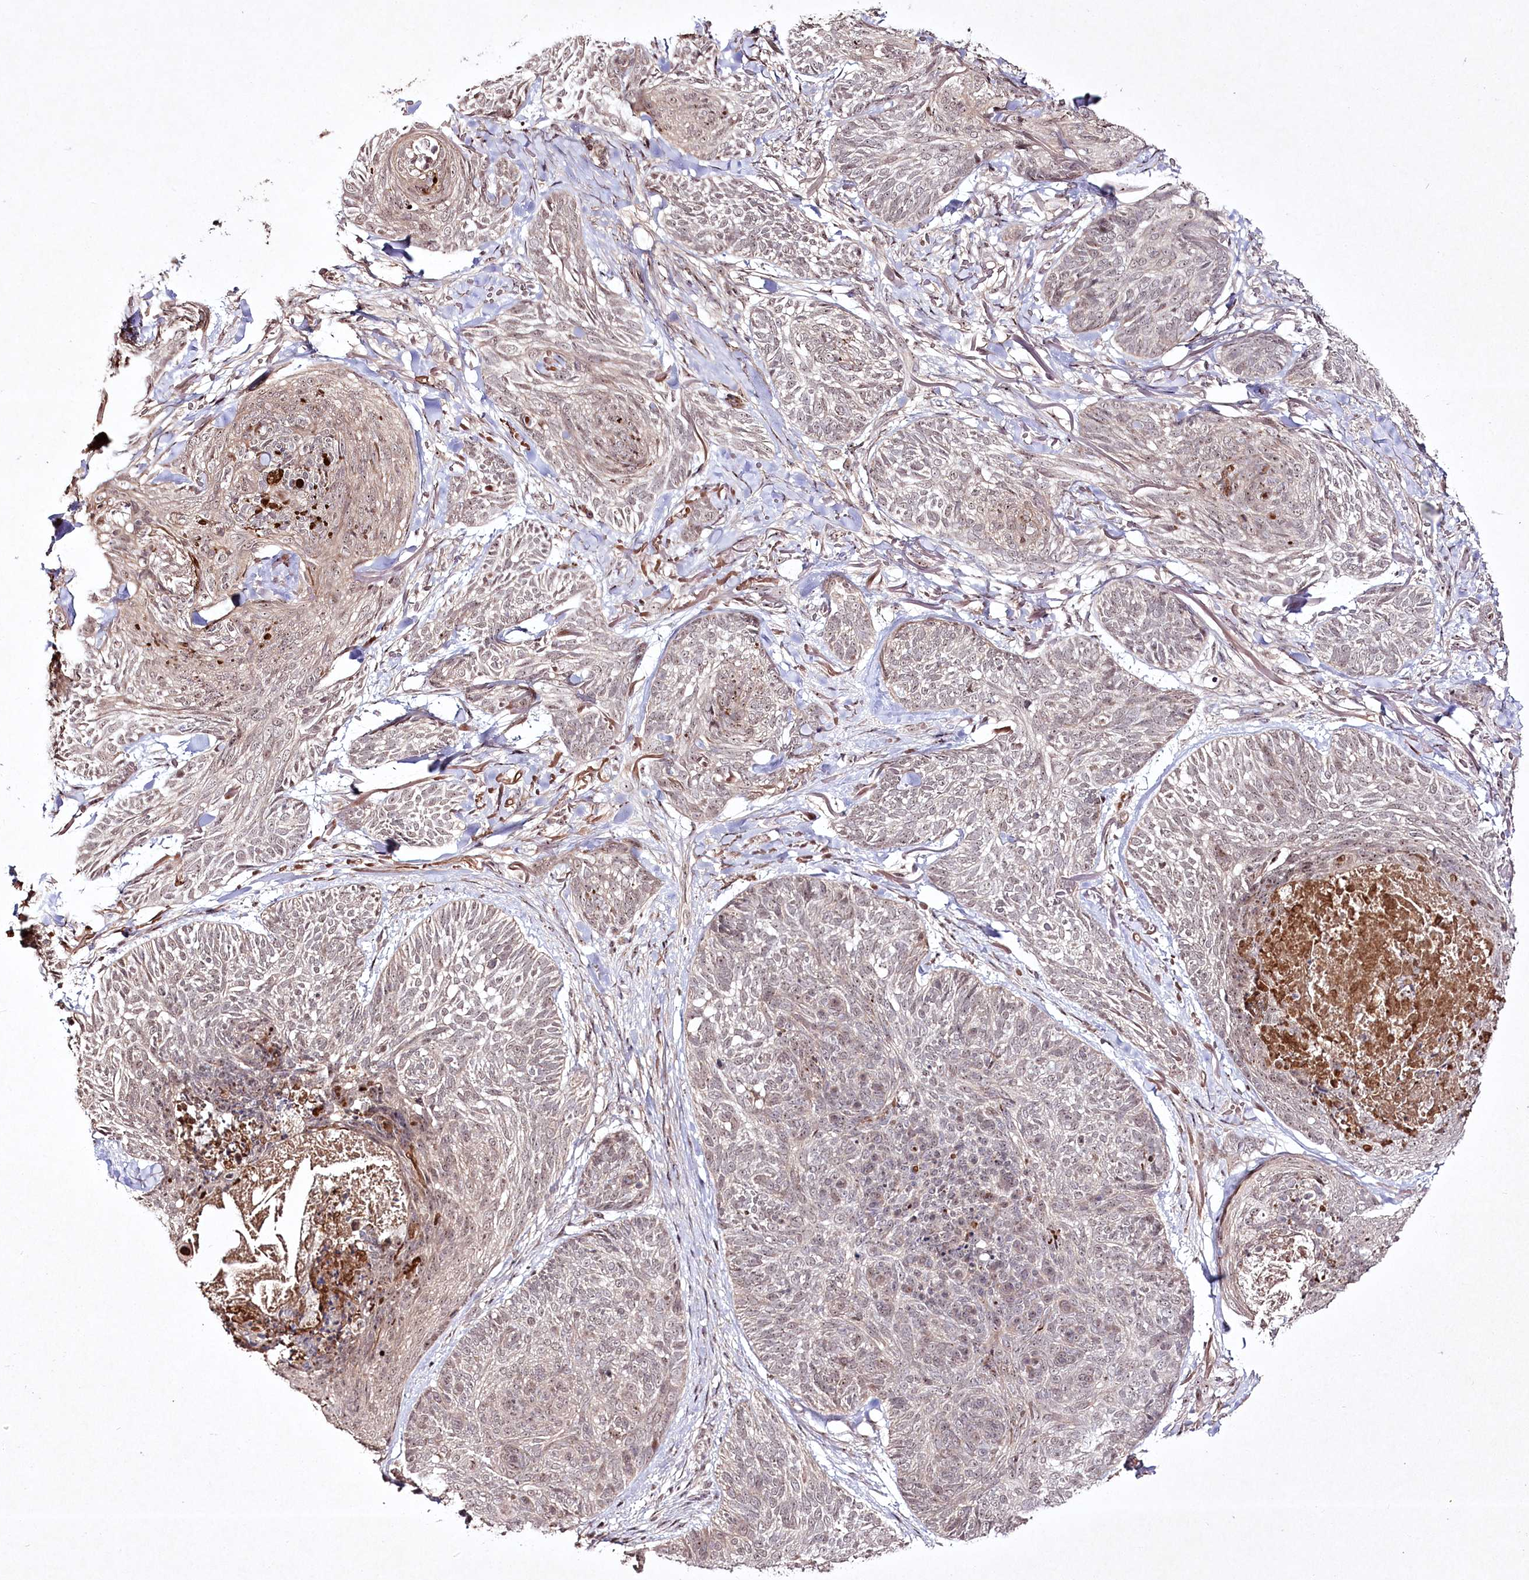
{"staining": {"intensity": "negative", "quantity": "none", "location": "none"}, "tissue": "skin cancer", "cell_type": "Tumor cells", "image_type": "cancer", "snomed": [{"axis": "morphology", "description": "Normal tissue, NOS"}, {"axis": "morphology", "description": "Basal cell carcinoma"}, {"axis": "topography", "description": "Skin"}], "caption": "Protein analysis of basal cell carcinoma (skin) shows no significant expression in tumor cells.", "gene": "CCDC59", "patient": {"sex": "male", "age": 66}}